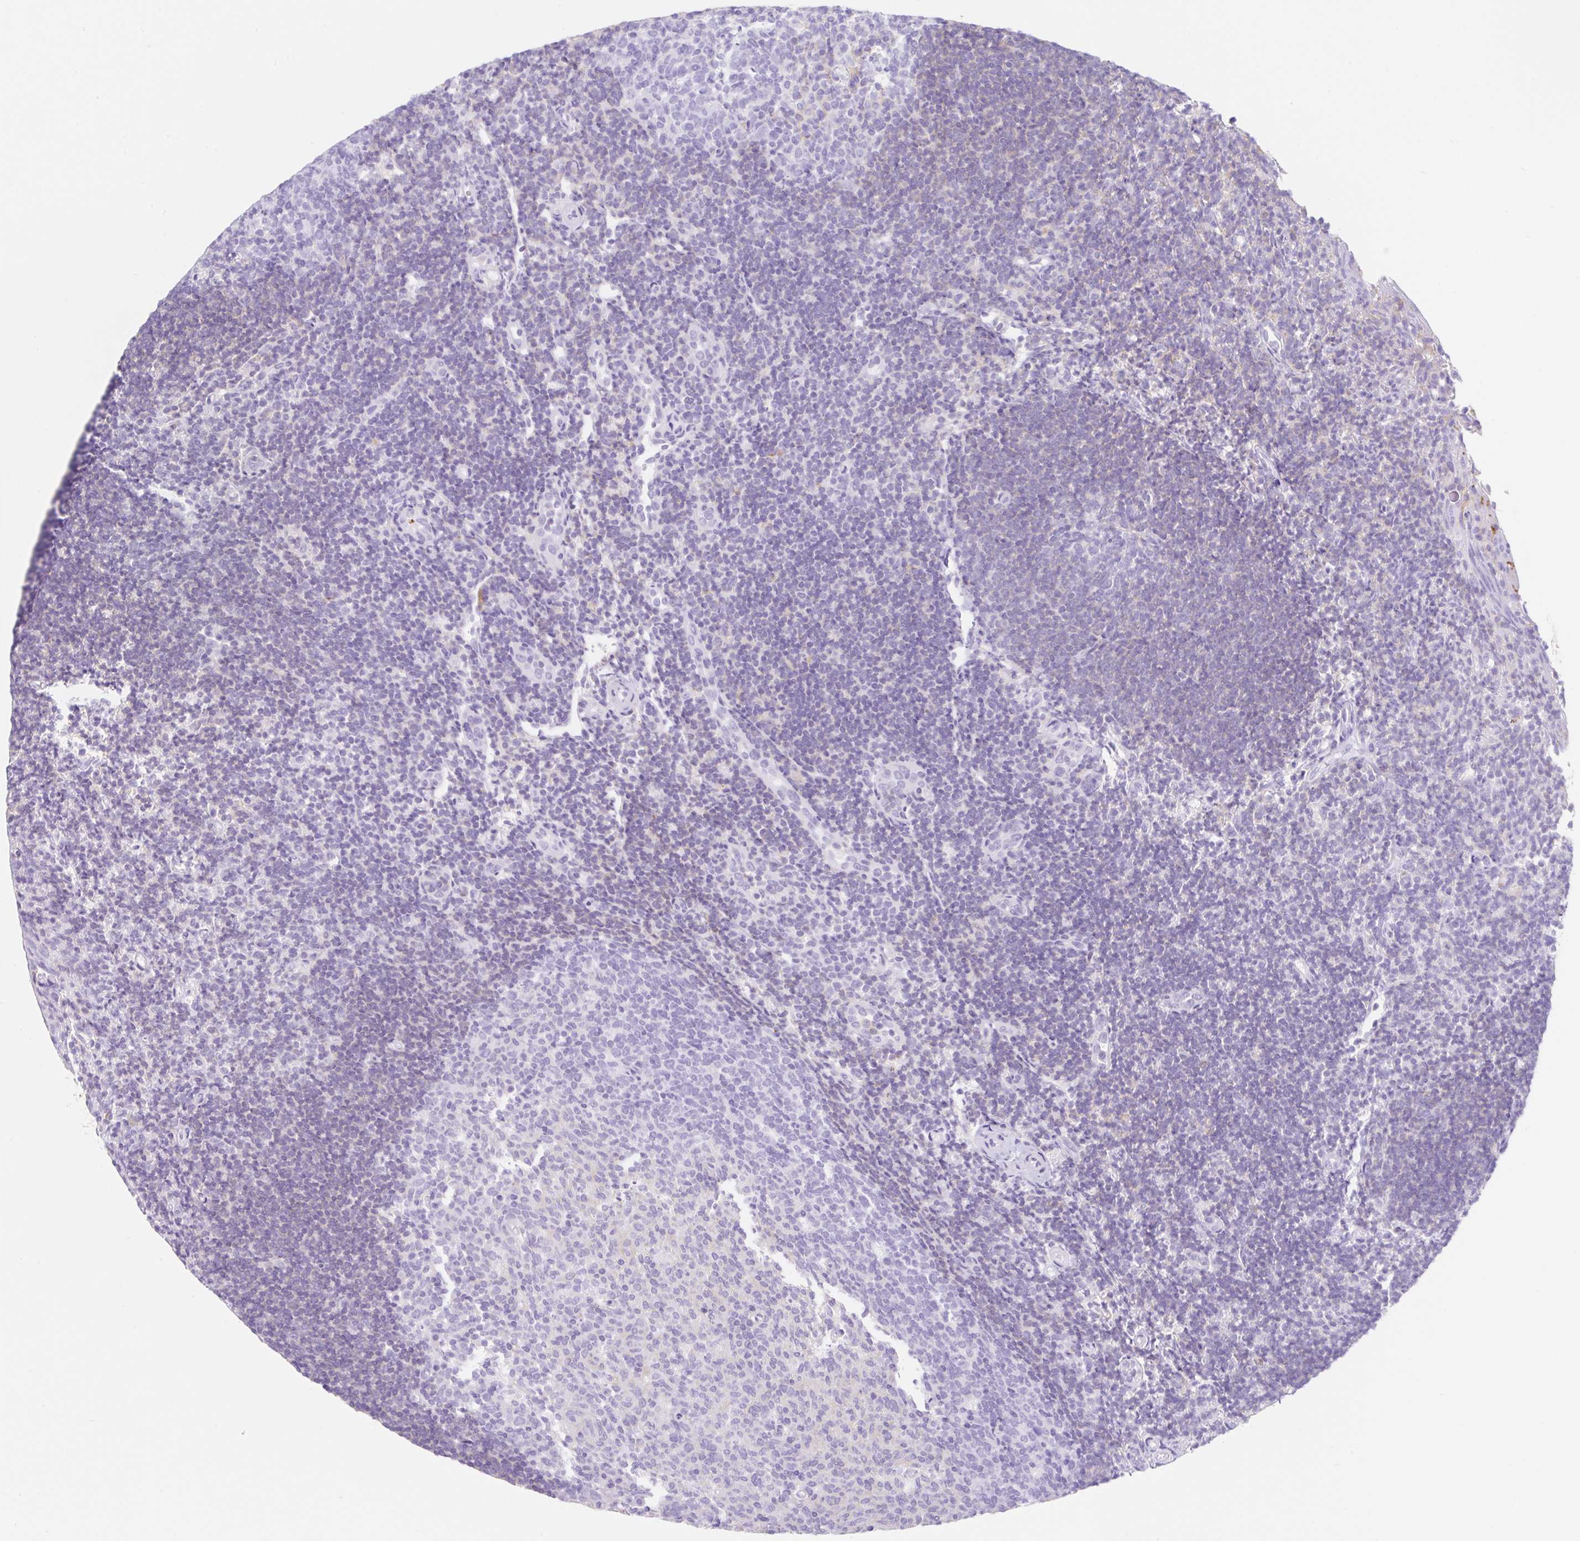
{"staining": {"intensity": "negative", "quantity": "none", "location": "none"}, "tissue": "tonsil", "cell_type": "Germinal center cells", "image_type": "normal", "snomed": [{"axis": "morphology", "description": "Normal tissue, NOS"}, {"axis": "topography", "description": "Tonsil"}], "caption": "This is an immunohistochemistry (IHC) histopathology image of normal tonsil. There is no positivity in germinal center cells.", "gene": "MTTP", "patient": {"sex": "female", "age": 10}}